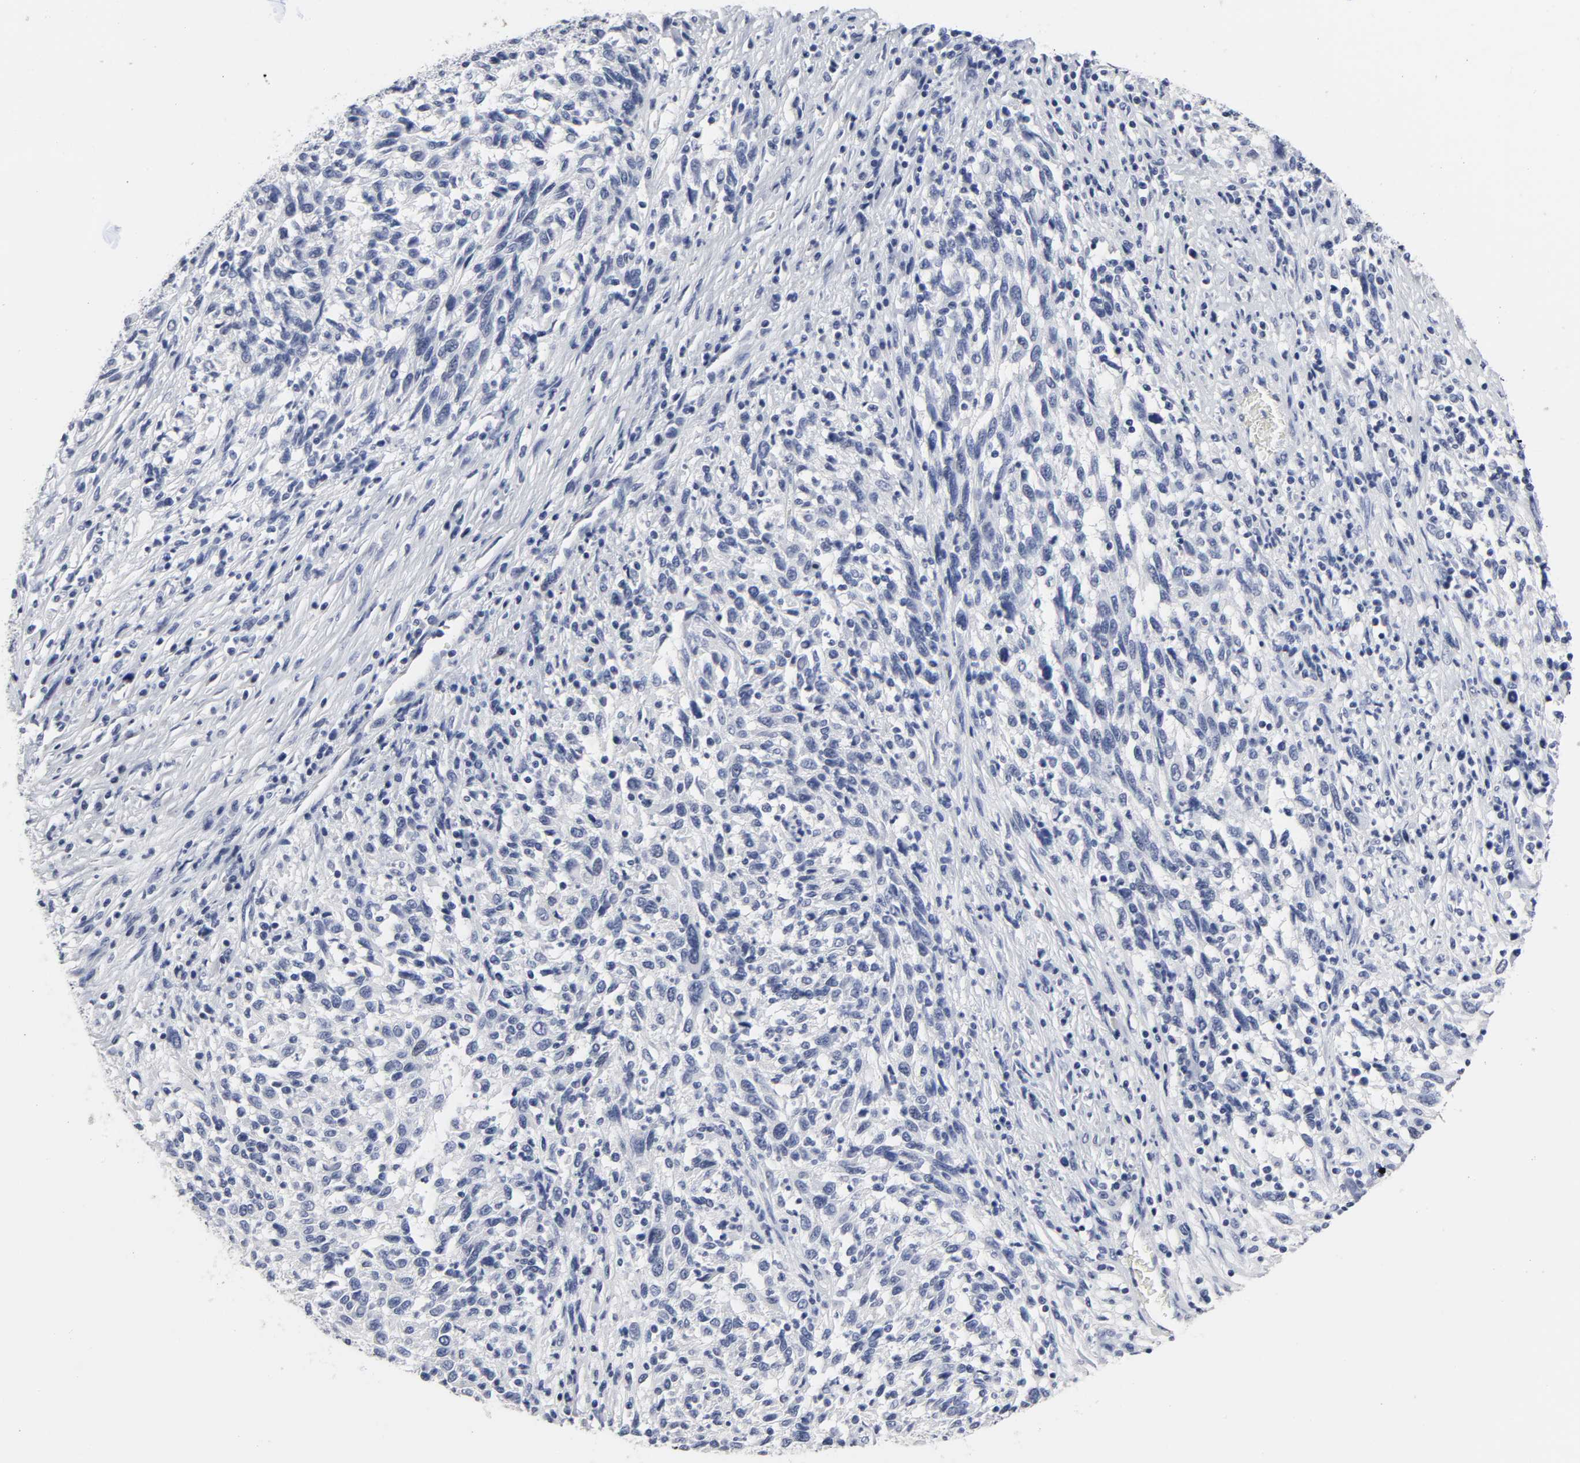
{"staining": {"intensity": "negative", "quantity": "none", "location": "none"}, "tissue": "melanoma", "cell_type": "Tumor cells", "image_type": "cancer", "snomed": [{"axis": "morphology", "description": "Malignant melanoma, Metastatic site"}, {"axis": "topography", "description": "Lymph node"}], "caption": "Human malignant melanoma (metastatic site) stained for a protein using immunohistochemistry displays no positivity in tumor cells.", "gene": "GRHL2", "patient": {"sex": "male", "age": 61}}